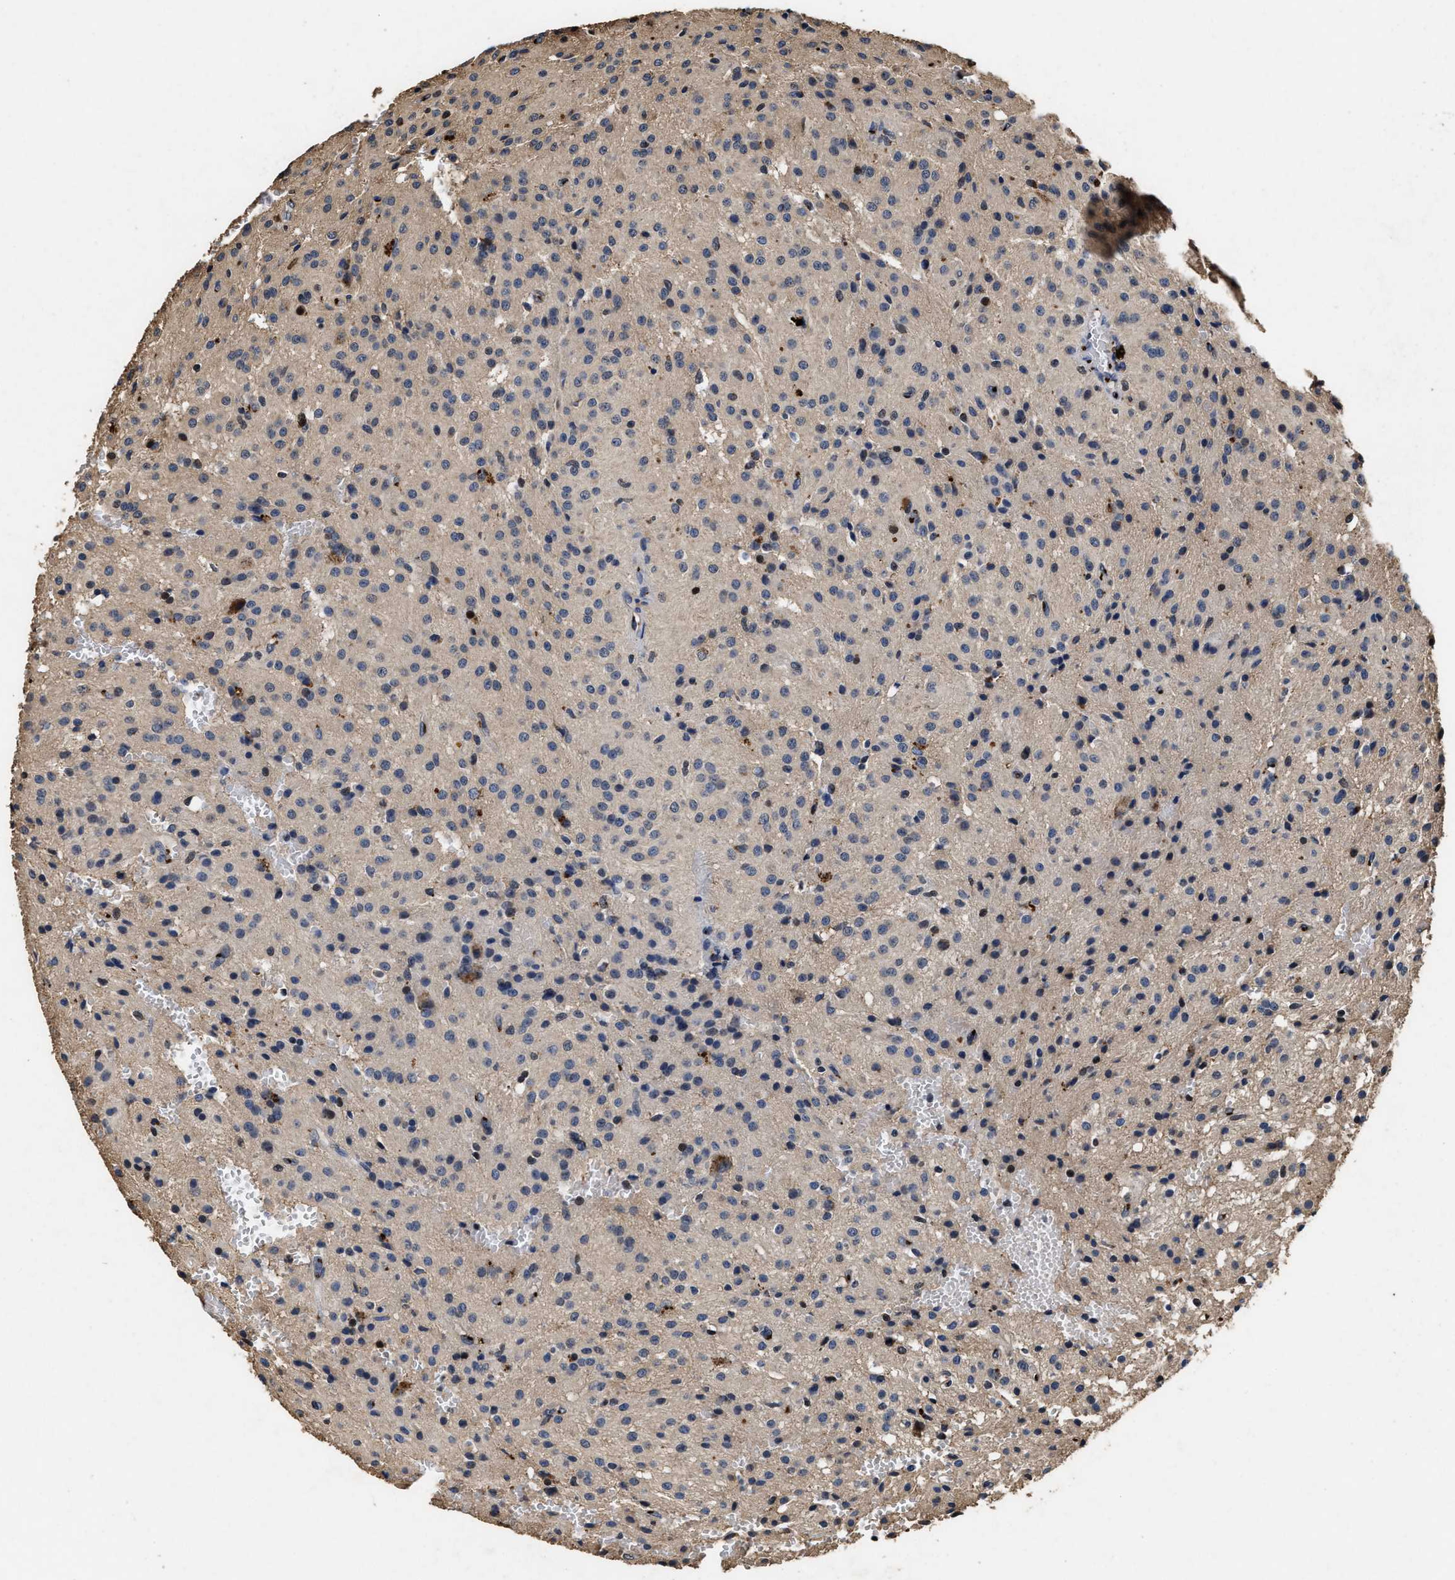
{"staining": {"intensity": "negative", "quantity": "none", "location": "none"}, "tissue": "glioma", "cell_type": "Tumor cells", "image_type": "cancer", "snomed": [{"axis": "morphology", "description": "Glioma, malignant, High grade"}, {"axis": "topography", "description": "Brain"}], "caption": "IHC image of neoplastic tissue: glioma stained with DAB shows no significant protein expression in tumor cells.", "gene": "TPST2", "patient": {"sex": "female", "age": 59}}